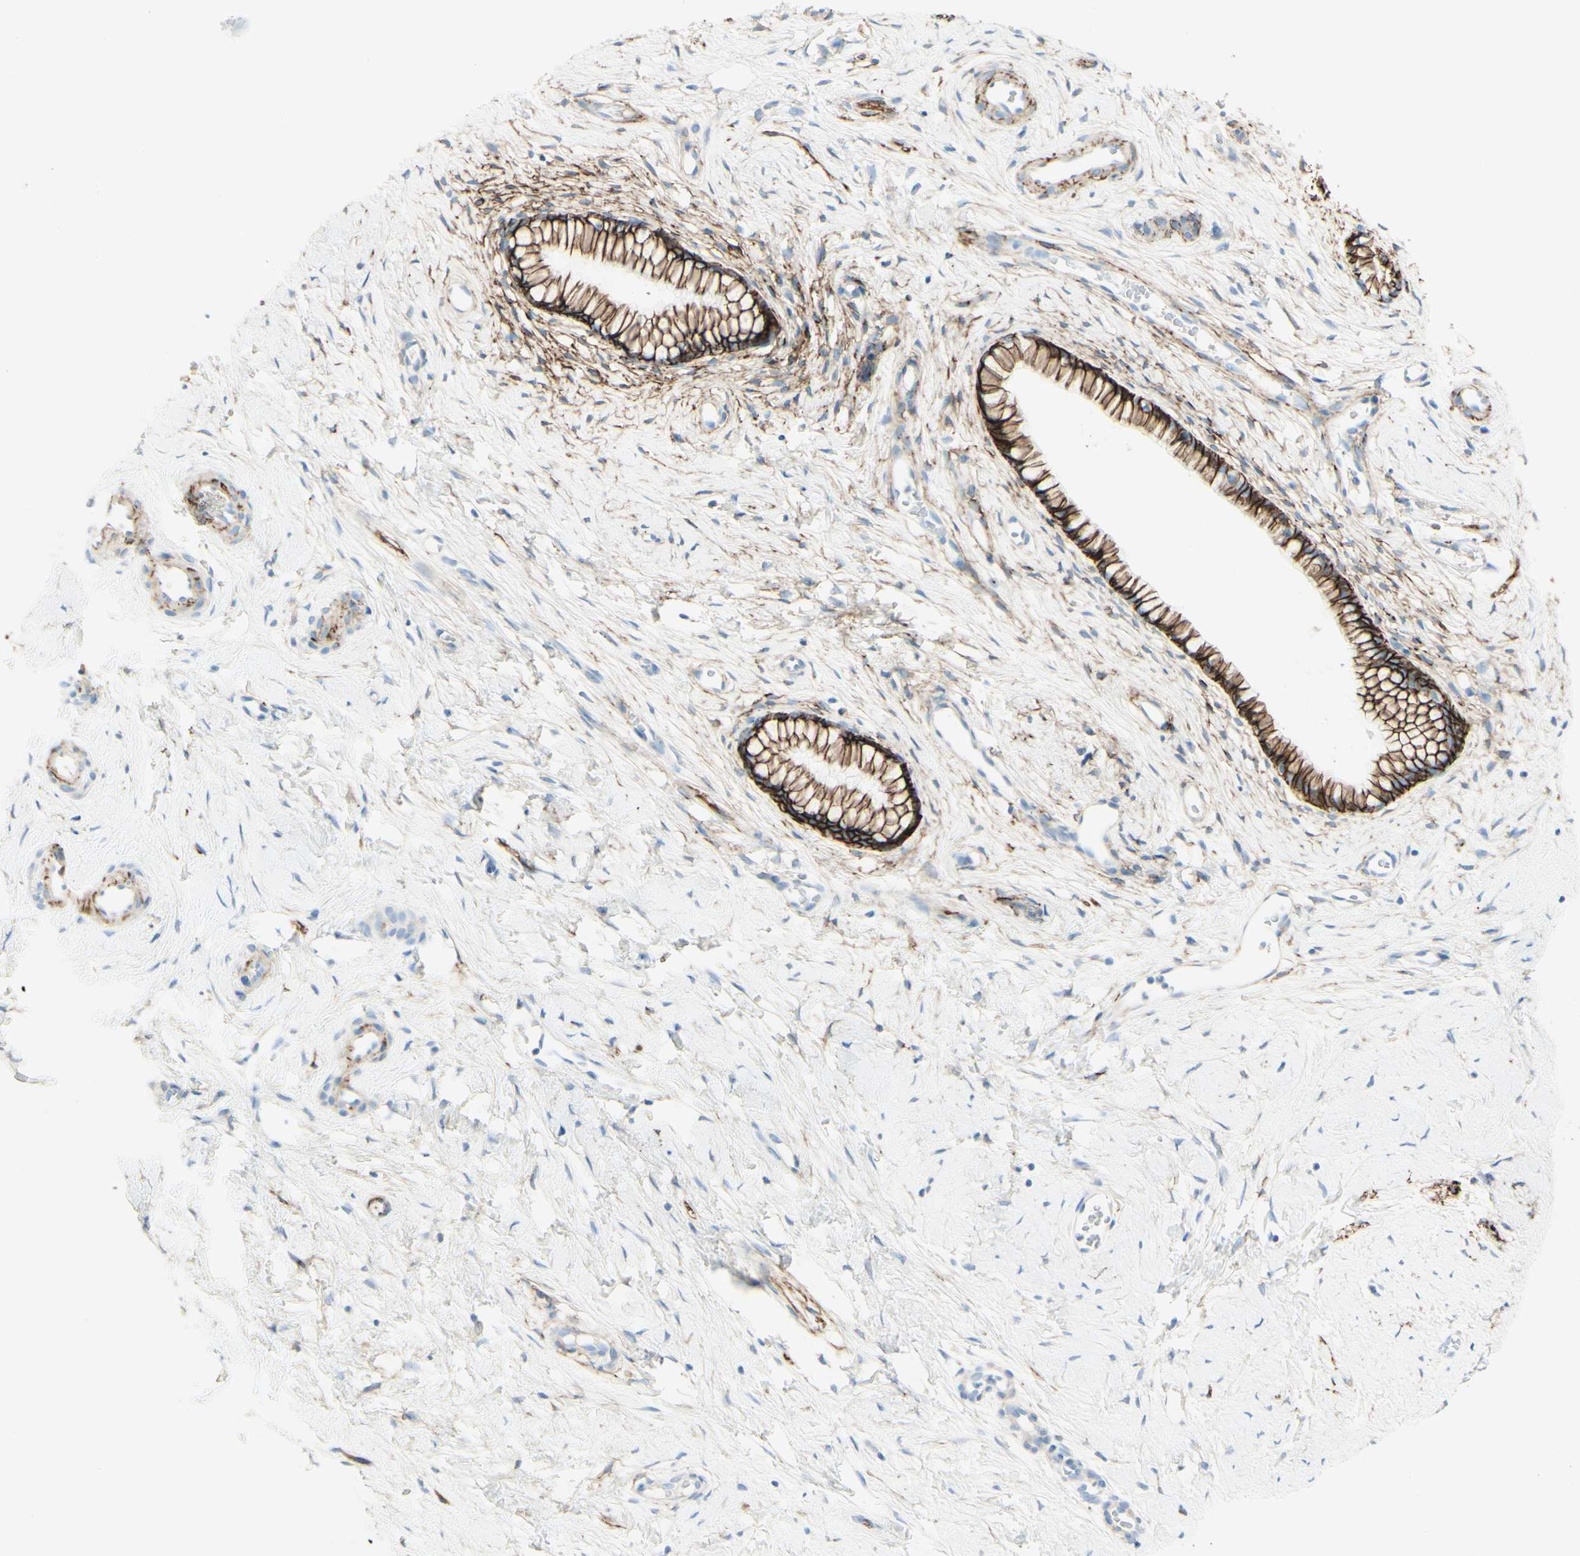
{"staining": {"intensity": "strong", "quantity": ">75%", "location": "cytoplasmic/membranous"}, "tissue": "cervix", "cell_type": "Glandular cells", "image_type": "normal", "snomed": [{"axis": "morphology", "description": "Normal tissue, NOS"}, {"axis": "topography", "description": "Cervix"}], "caption": "The micrograph reveals a brown stain indicating the presence of a protein in the cytoplasmic/membranous of glandular cells in cervix. (DAB IHC, brown staining for protein, blue staining for nuclei).", "gene": "ALCAM", "patient": {"sex": "female", "age": 65}}